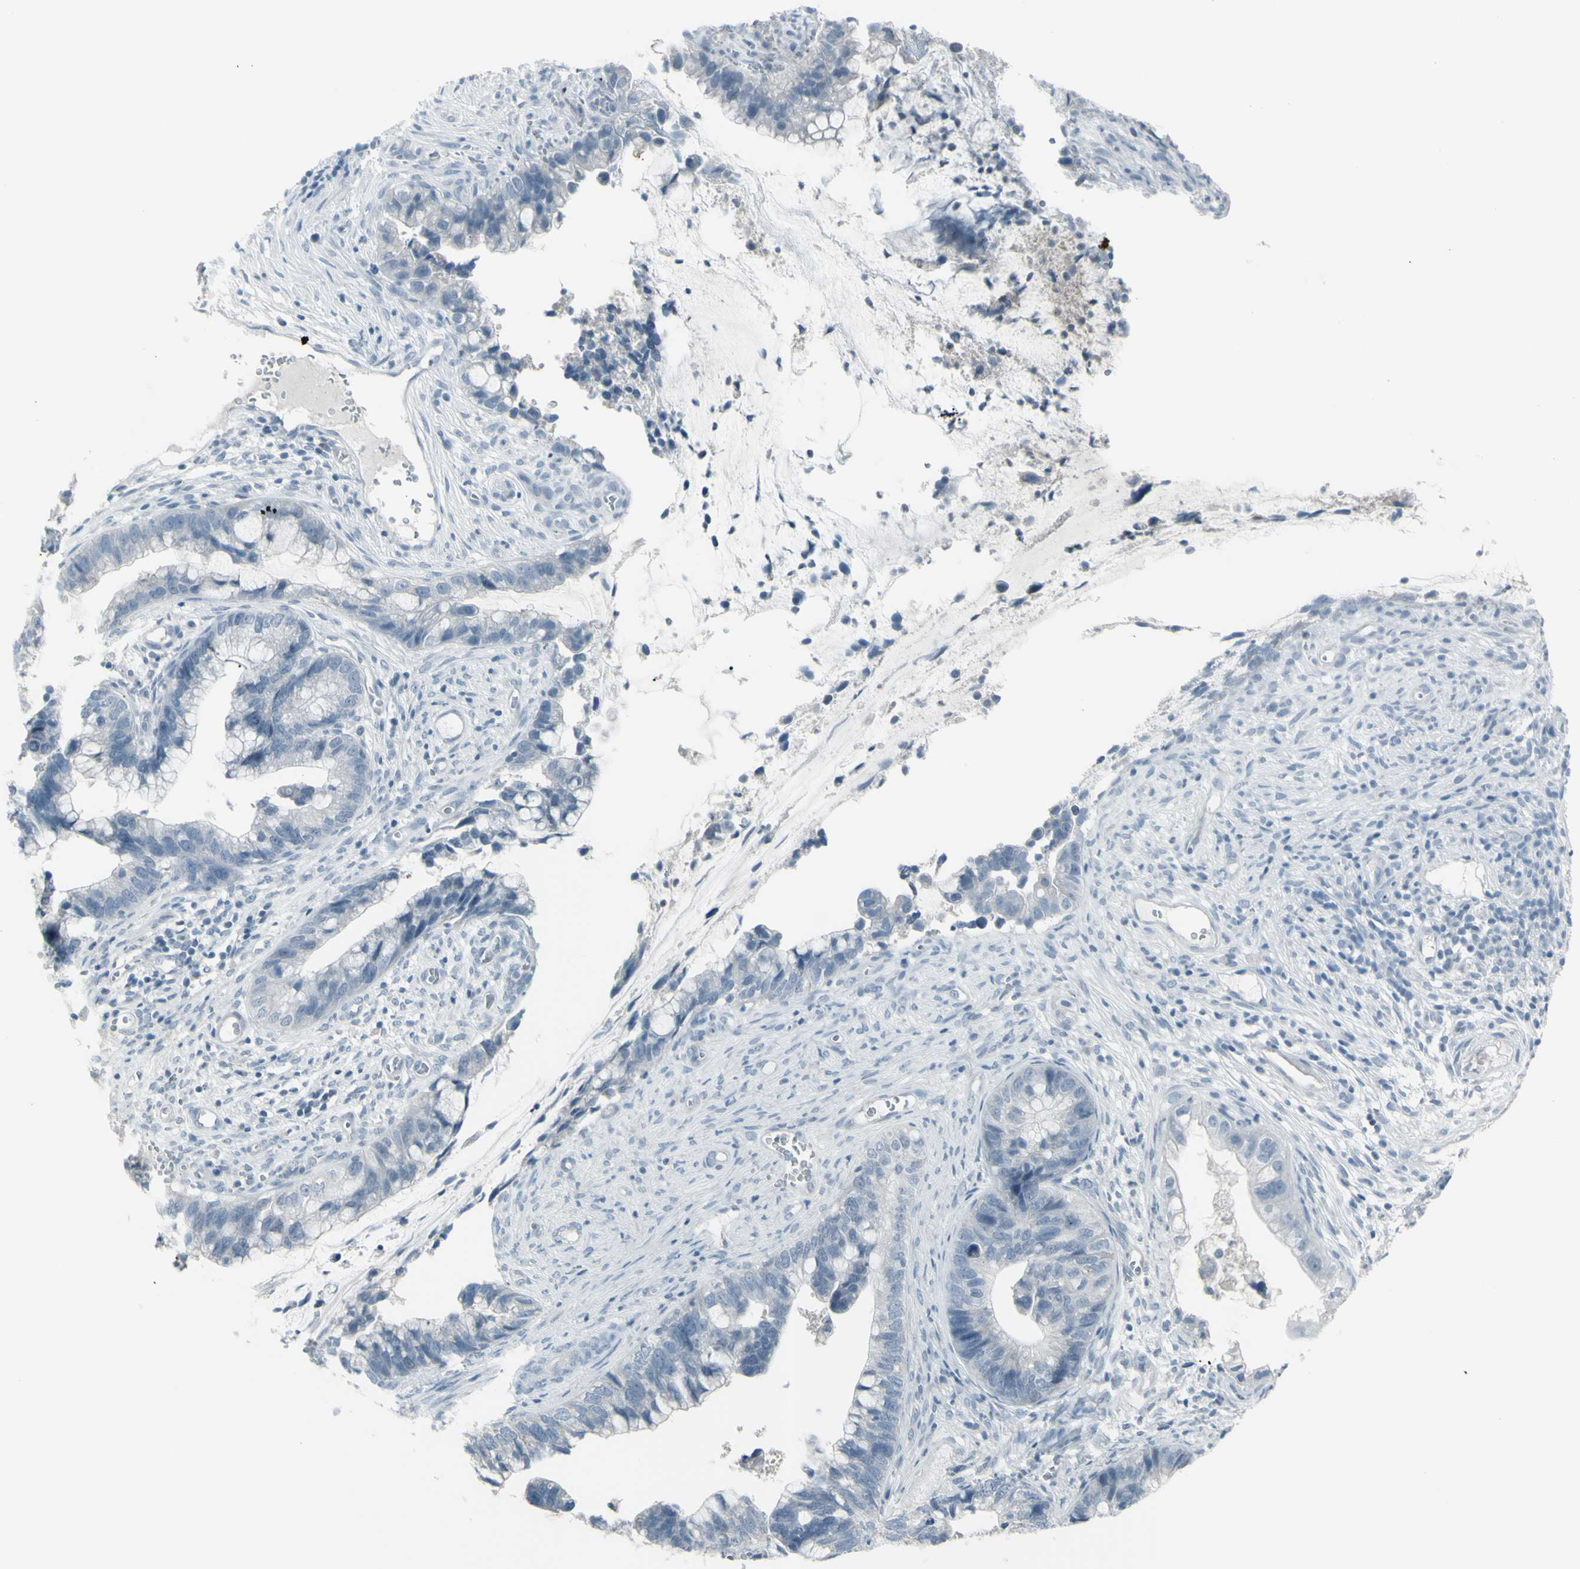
{"staining": {"intensity": "negative", "quantity": "none", "location": "none"}, "tissue": "cervical cancer", "cell_type": "Tumor cells", "image_type": "cancer", "snomed": [{"axis": "morphology", "description": "Adenocarcinoma, NOS"}, {"axis": "topography", "description": "Cervix"}], "caption": "DAB (3,3'-diaminobenzidine) immunohistochemical staining of human cervical cancer shows no significant expression in tumor cells.", "gene": "RAB3A", "patient": {"sex": "female", "age": 44}}